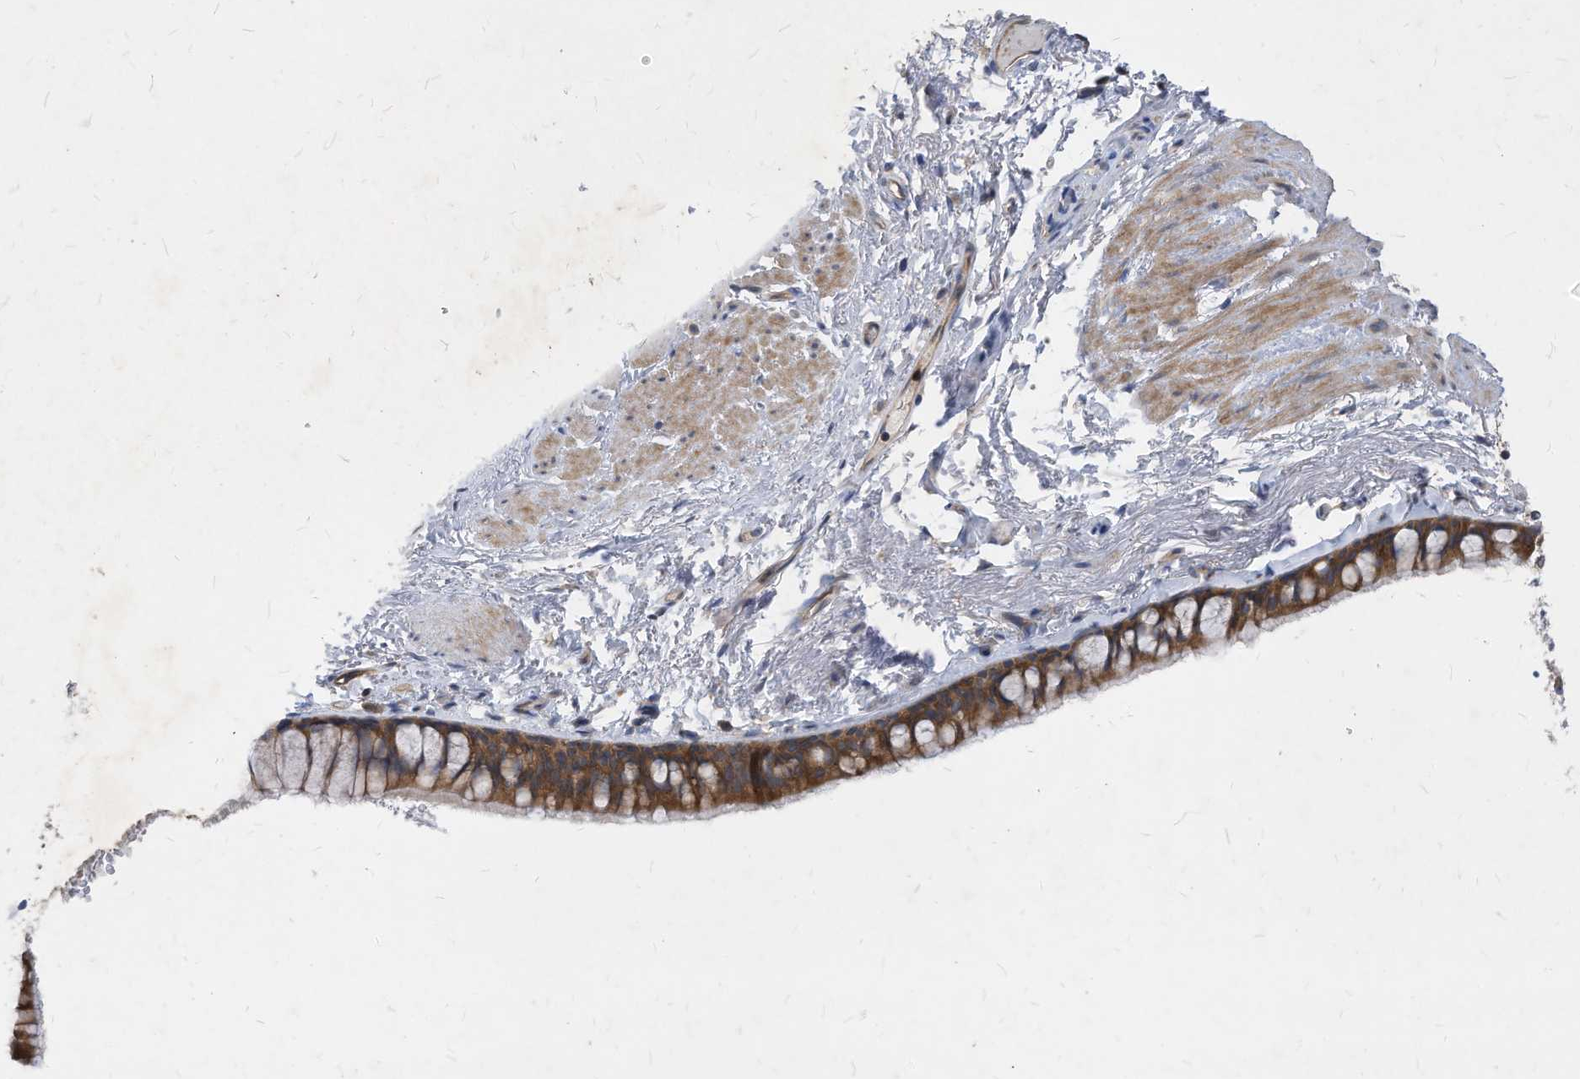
{"staining": {"intensity": "moderate", "quantity": ">75%", "location": "cytoplasmic/membranous"}, "tissue": "bronchus", "cell_type": "Respiratory epithelial cells", "image_type": "normal", "snomed": [{"axis": "morphology", "description": "Normal tissue, NOS"}, {"axis": "topography", "description": "Cartilage tissue"}, {"axis": "topography", "description": "Bronchus"}], "caption": "This micrograph displays immunohistochemistry staining of normal bronchus, with medium moderate cytoplasmic/membranous staining in approximately >75% of respiratory epithelial cells.", "gene": "KPNB1", "patient": {"sex": "female", "age": 73}}